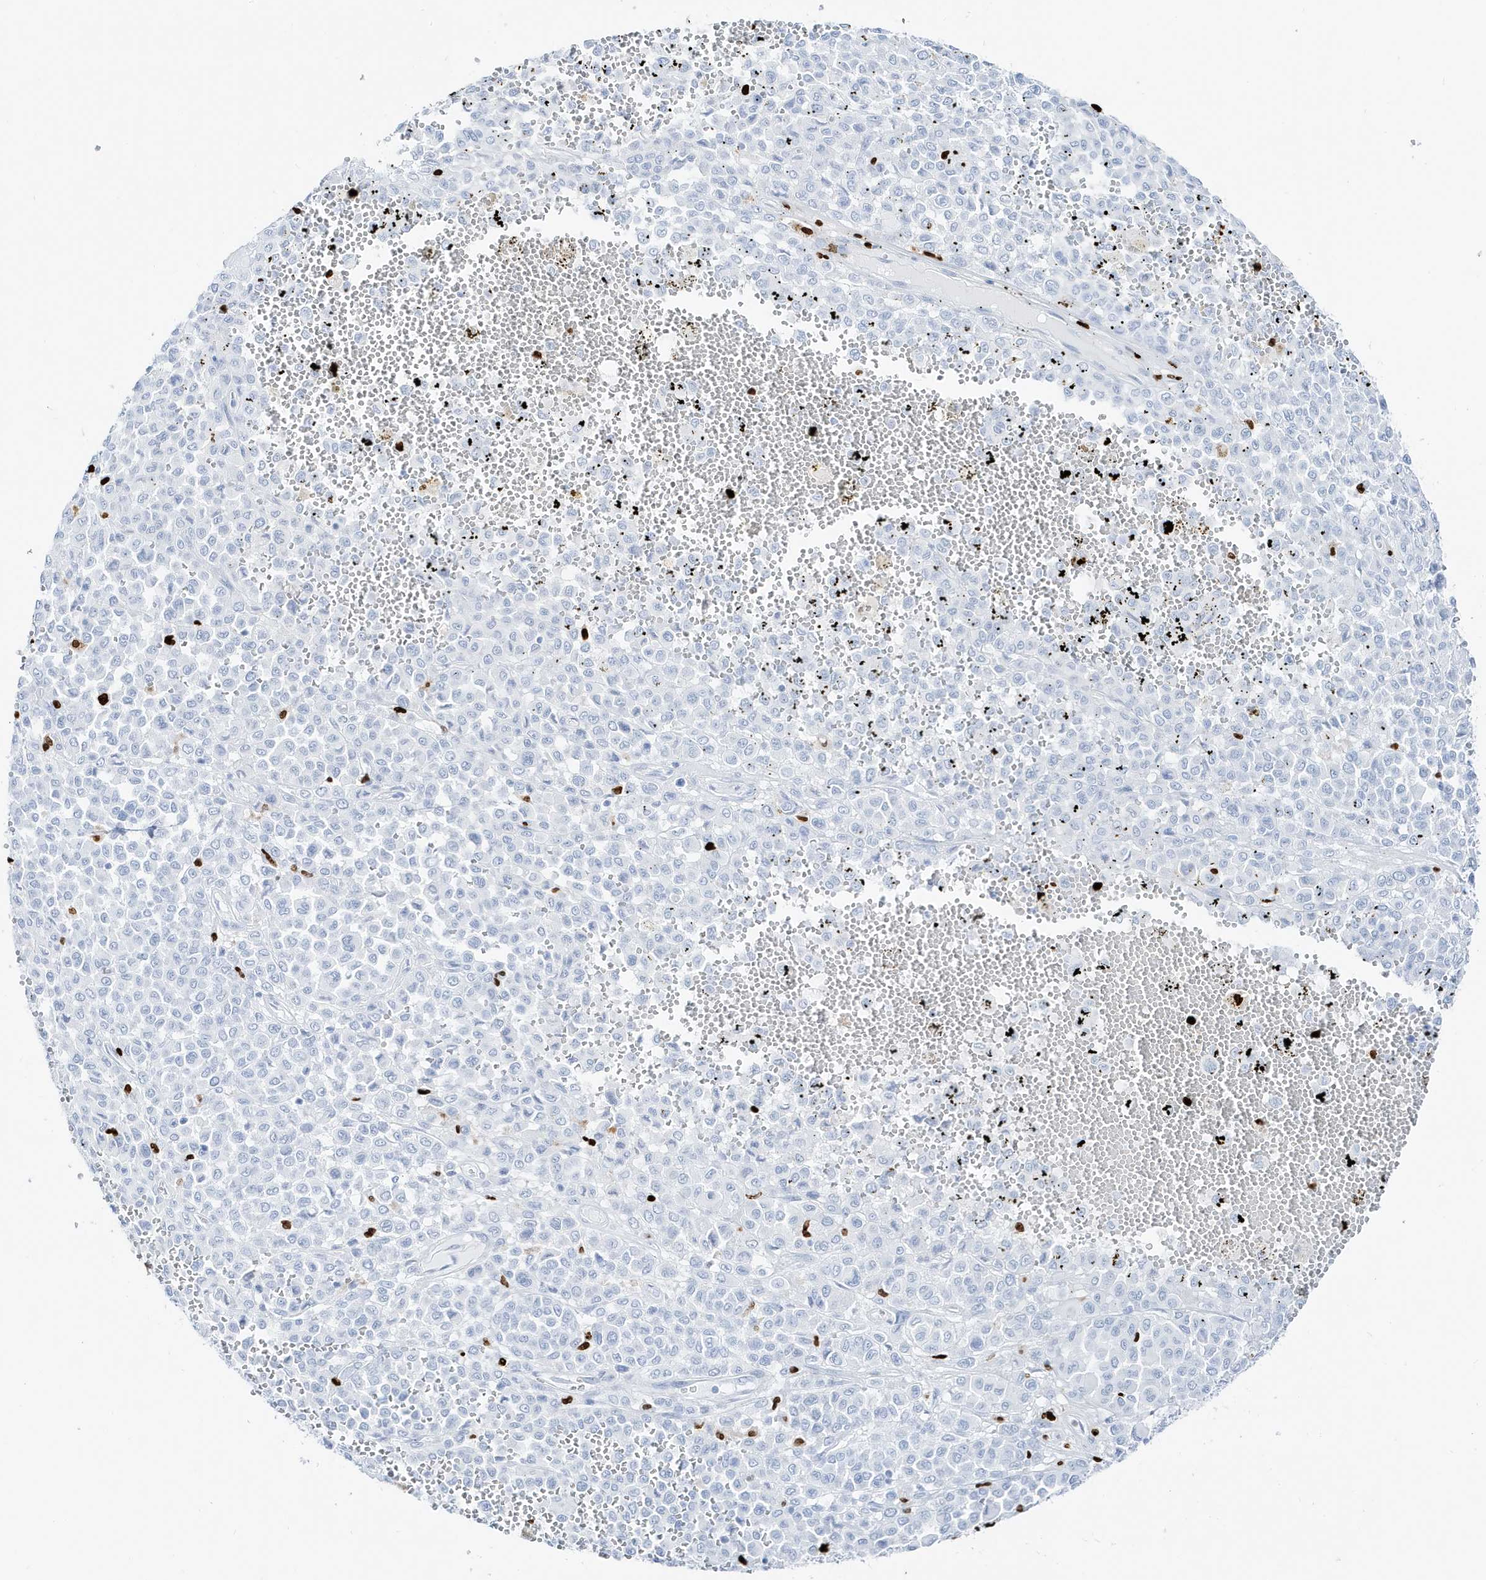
{"staining": {"intensity": "negative", "quantity": "none", "location": "none"}, "tissue": "melanoma", "cell_type": "Tumor cells", "image_type": "cancer", "snomed": [{"axis": "morphology", "description": "Malignant melanoma, Metastatic site"}, {"axis": "topography", "description": "Pancreas"}], "caption": "Micrograph shows no significant protein expression in tumor cells of melanoma.", "gene": "MNDA", "patient": {"sex": "female", "age": 30}}